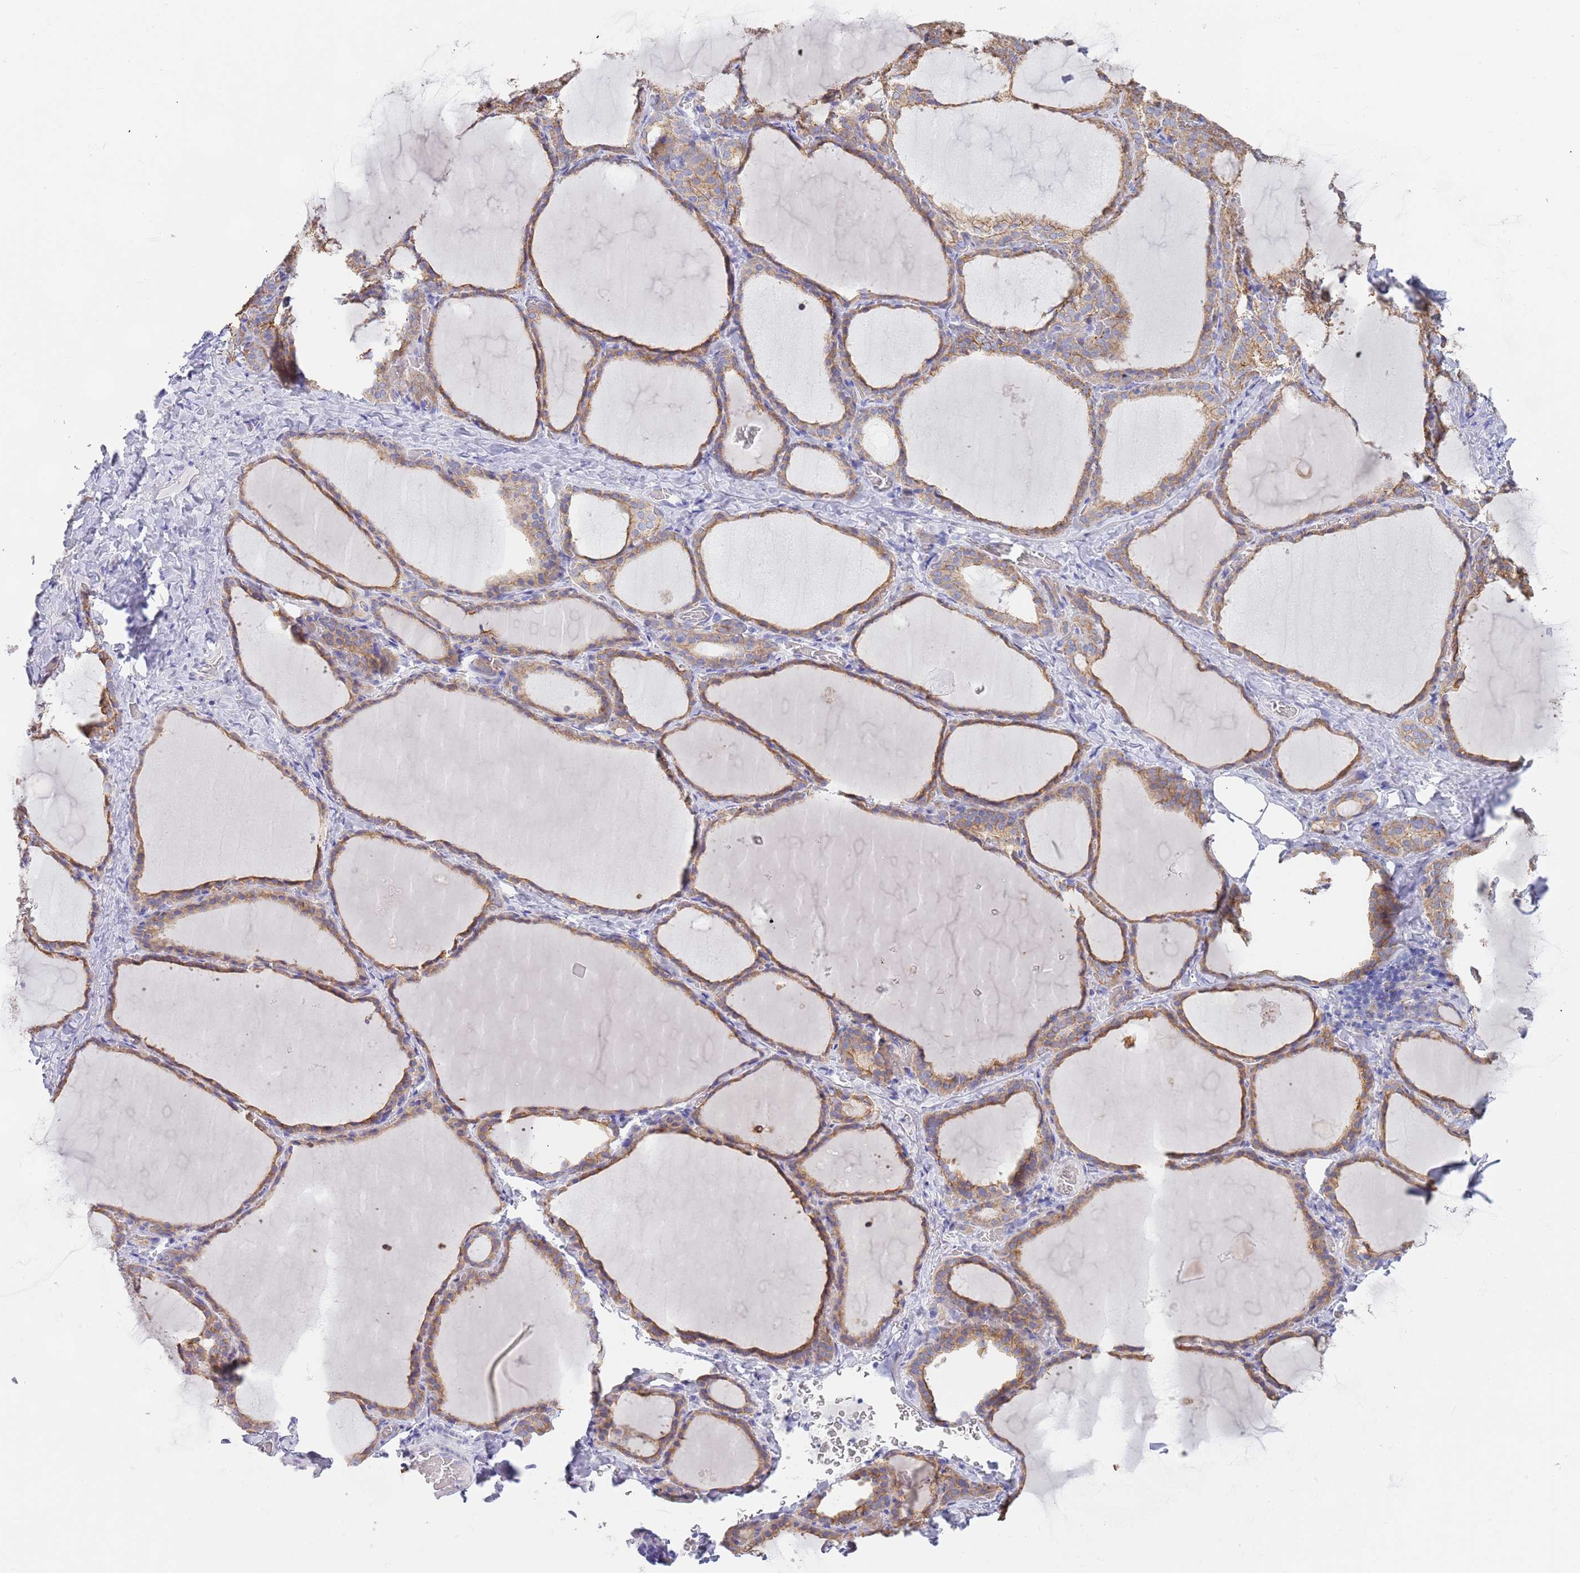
{"staining": {"intensity": "moderate", "quantity": ">75%", "location": "cytoplasmic/membranous"}, "tissue": "thyroid gland", "cell_type": "Glandular cells", "image_type": "normal", "snomed": [{"axis": "morphology", "description": "Normal tissue, NOS"}, {"axis": "topography", "description": "Thyroid gland"}], "caption": "Glandular cells demonstrate medium levels of moderate cytoplasmic/membranous positivity in about >75% of cells in normal human thyroid gland. Nuclei are stained in blue.", "gene": "CCDC149", "patient": {"sex": "female", "age": 39}}